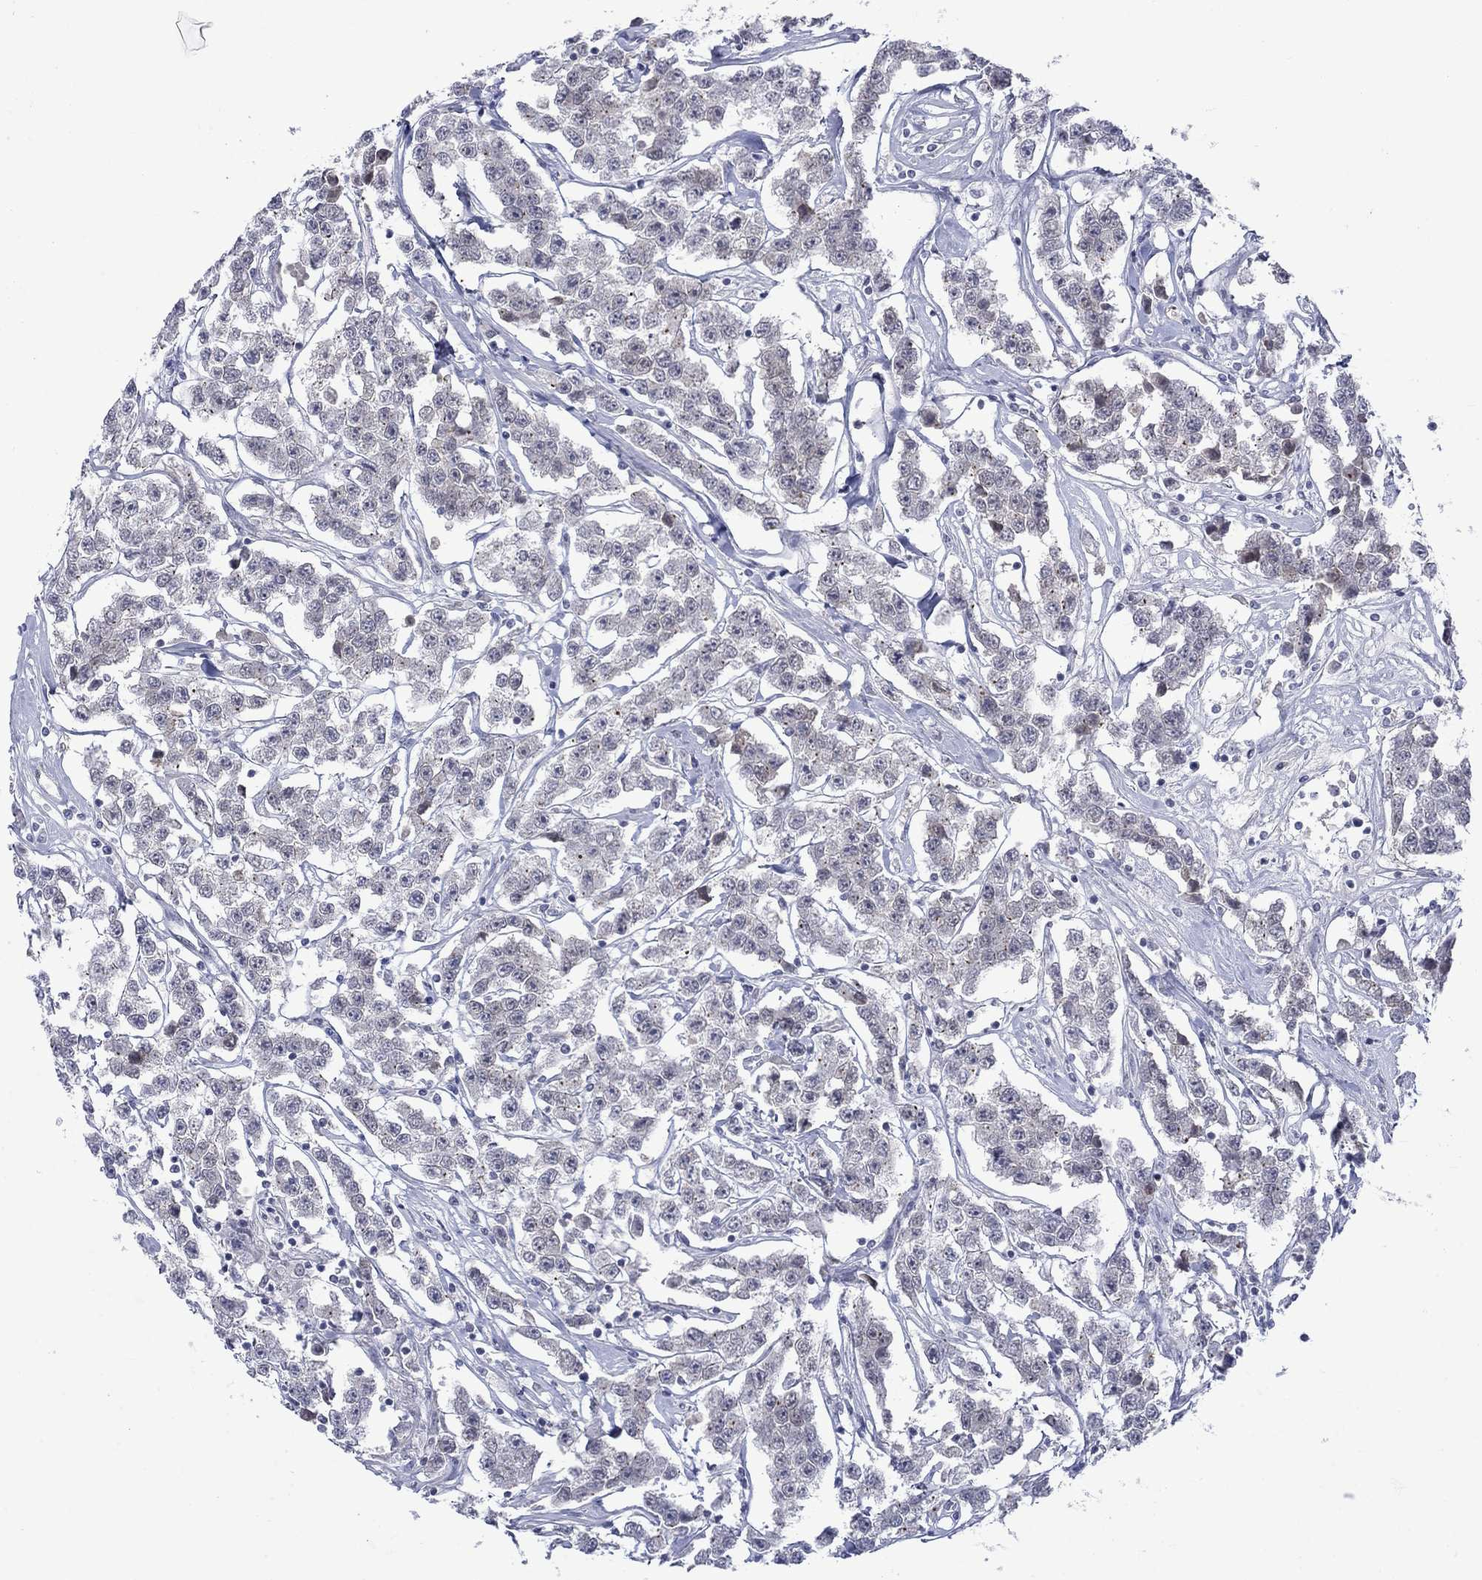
{"staining": {"intensity": "negative", "quantity": "none", "location": "none"}, "tissue": "testis cancer", "cell_type": "Tumor cells", "image_type": "cancer", "snomed": [{"axis": "morphology", "description": "Seminoma, NOS"}, {"axis": "topography", "description": "Testis"}], "caption": "Tumor cells show no significant protein expression in testis cancer.", "gene": "NSMF", "patient": {"sex": "male", "age": 59}}